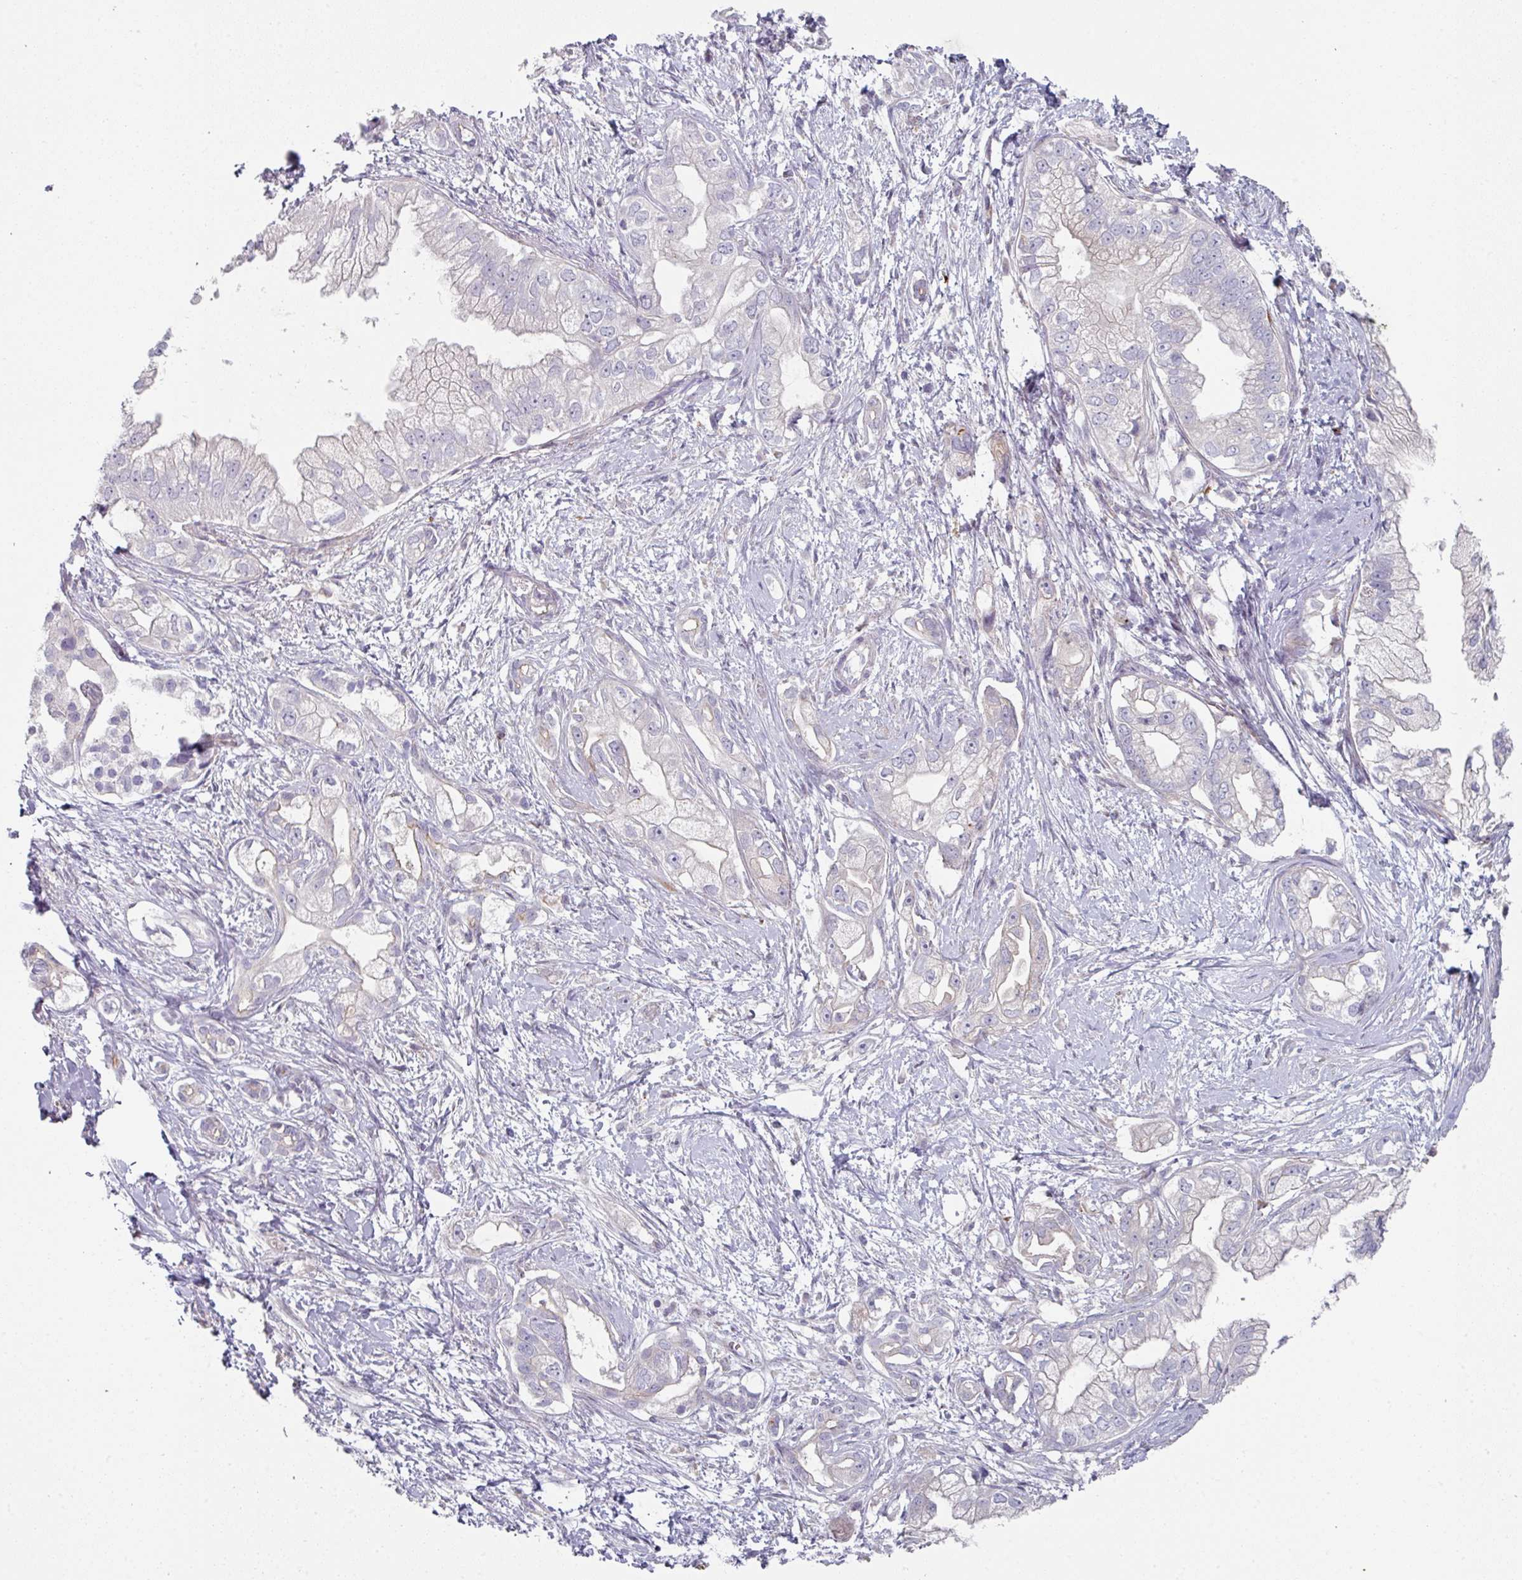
{"staining": {"intensity": "negative", "quantity": "none", "location": "none"}, "tissue": "pancreatic cancer", "cell_type": "Tumor cells", "image_type": "cancer", "snomed": [{"axis": "morphology", "description": "Adenocarcinoma, NOS"}, {"axis": "topography", "description": "Pancreas"}], "caption": "Immunohistochemical staining of human pancreatic cancer (adenocarcinoma) exhibits no significant staining in tumor cells.", "gene": "WSB2", "patient": {"sex": "male", "age": 70}}